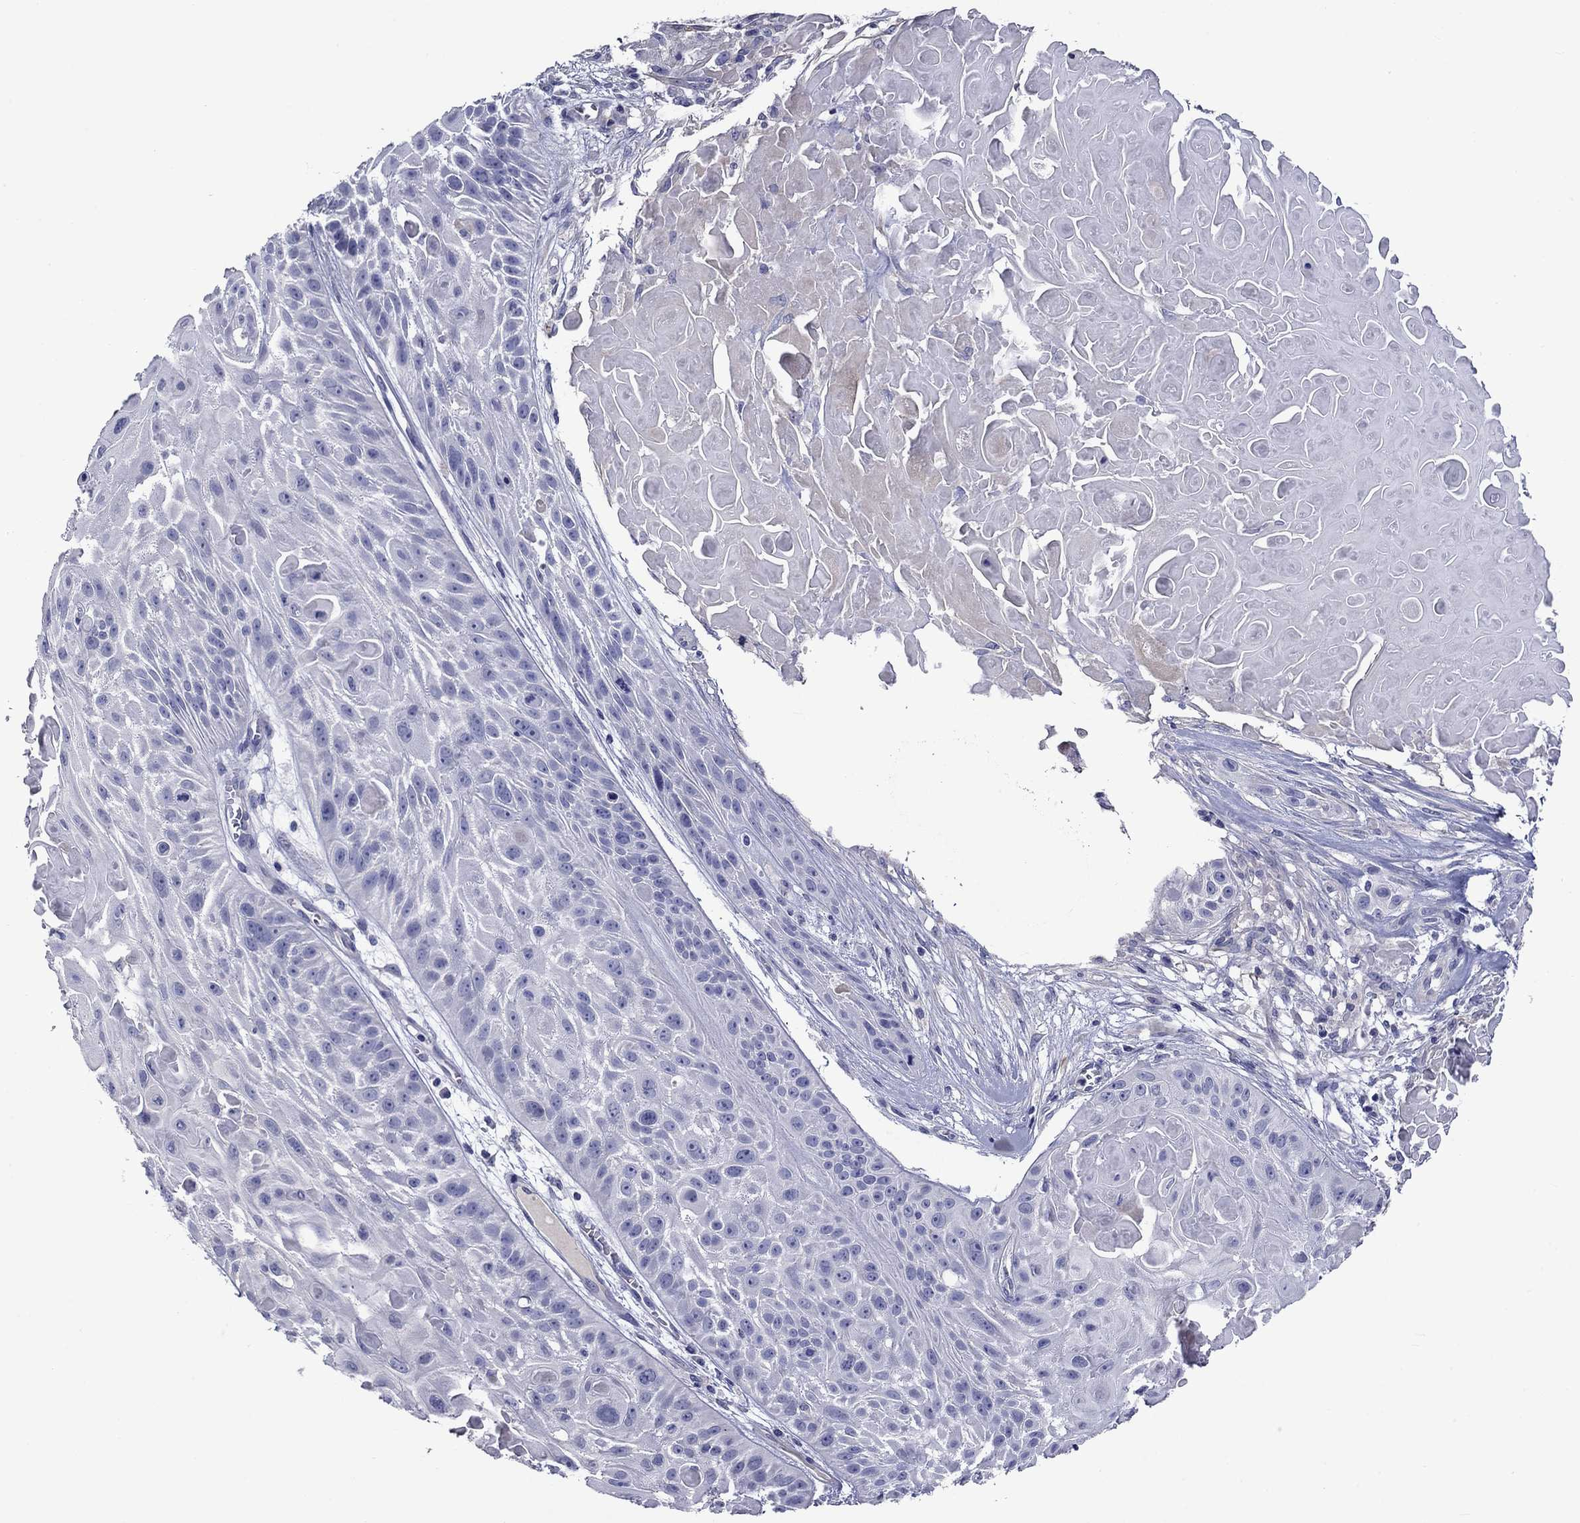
{"staining": {"intensity": "negative", "quantity": "none", "location": "none"}, "tissue": "skin cancer", "cell_type": "Tumor cells", "image_type": "cancer", "snomed": [{"axis": "morphology", "description": "Squamous cell carcinoma, NOS"}, {"axis": "topography", "description": "Skin"}, {"axis": "topography", "description": "Anal"}], "caption": "DAB immunohistochemical staining of squamous cell carcinoma (skin) displays no significant positivity in tumor cells.", "gene": "CNDP1", "patient": {"sex": "female", "age": 75}}